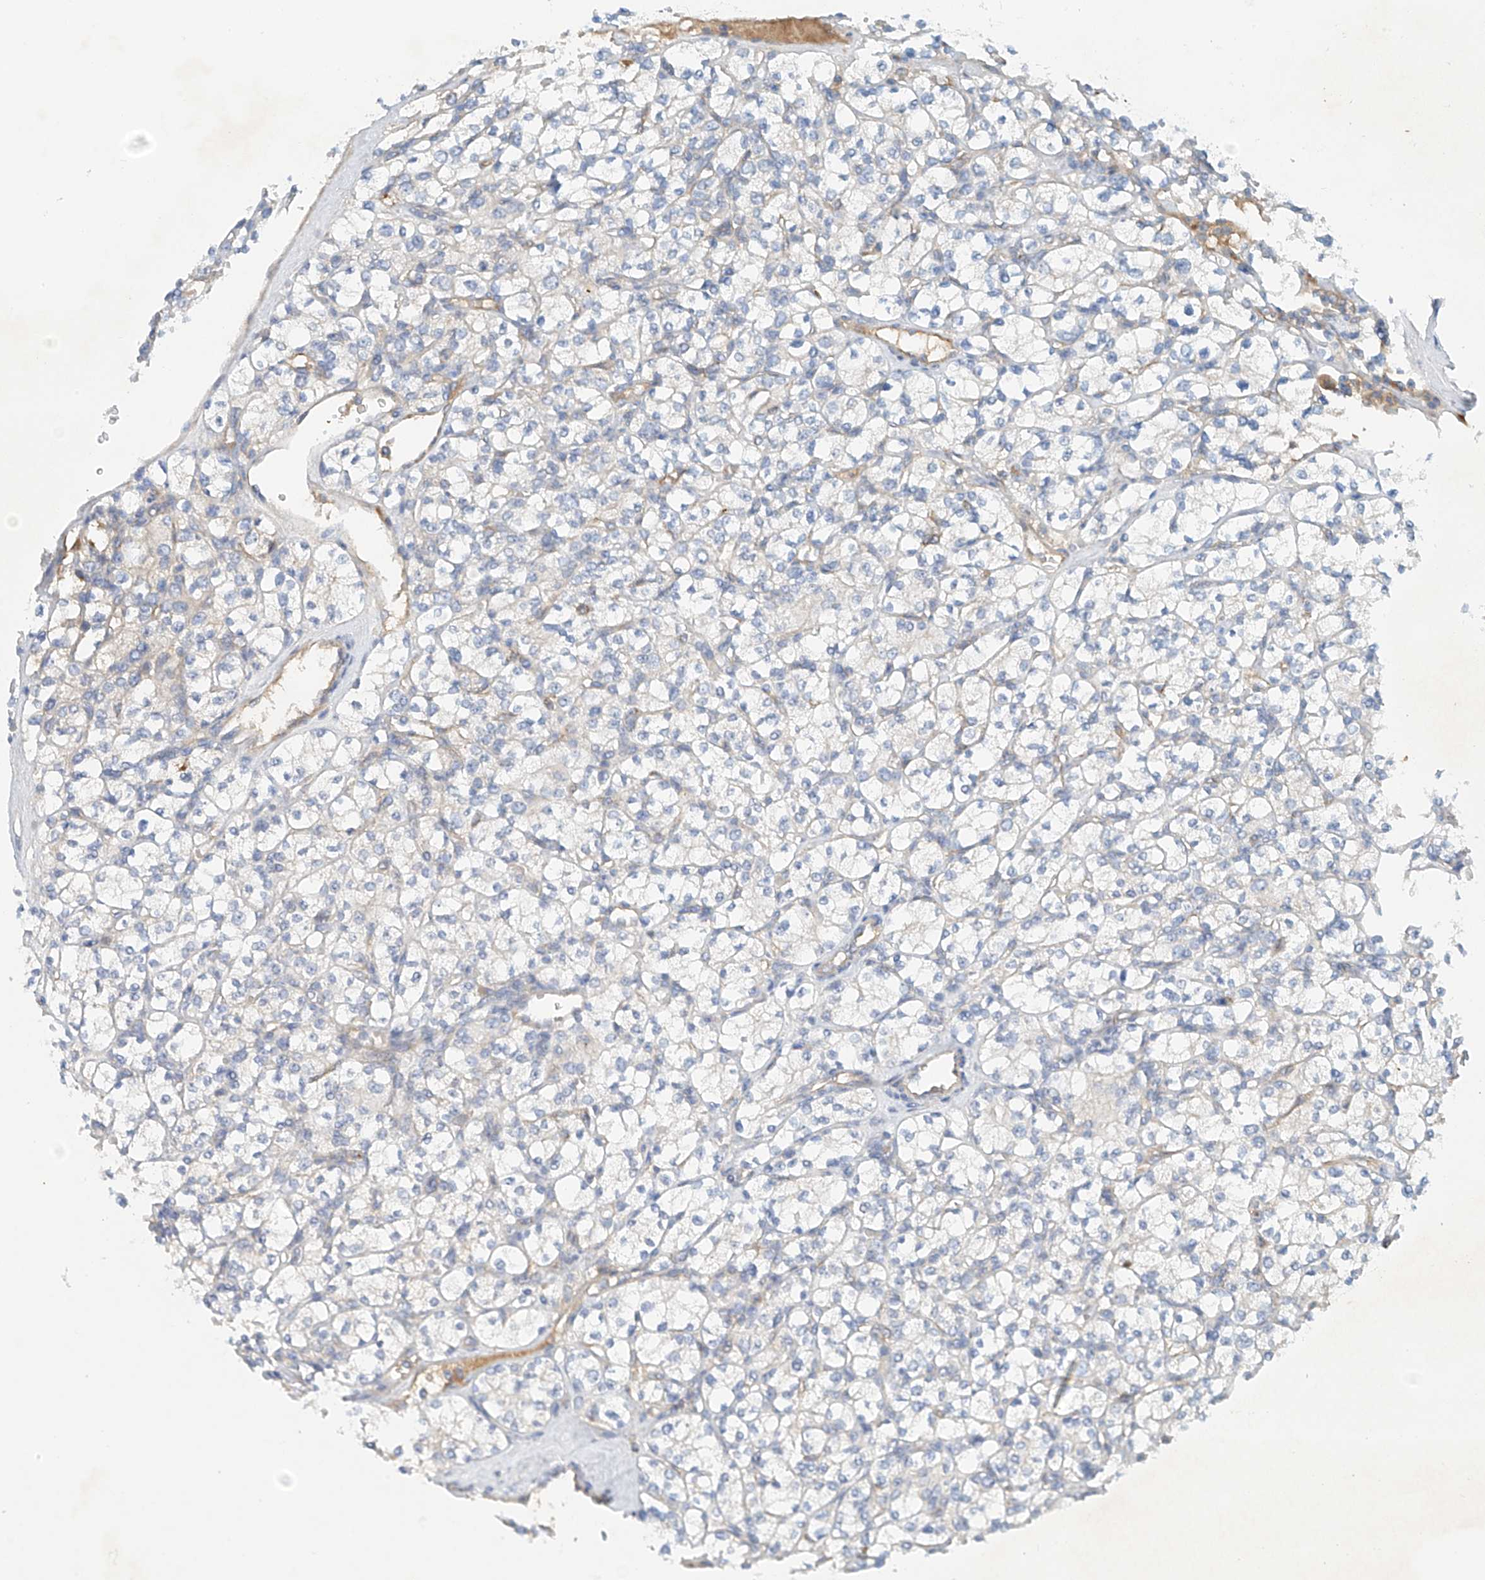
{"staining": {"intensity": "negative", "quantity": "none", "location": "none"}, "tissue": "renal cancer", "cell_type": "Tumor cells", "image_type": "cancer", "snomed": [{"axis": "morphology", "description": "Adenocarcinoma, NOS"}, {"axis": "topography", "description": "Kidney"}], "caption": "DAB (3,3'-diaminobenzidine) immunohistochemical staining of adenocarcinoma (renal) shows no significant positivity in tumor cells.", "gene": "LYRM9", "patient": {"sex": "male", "age": 77}}